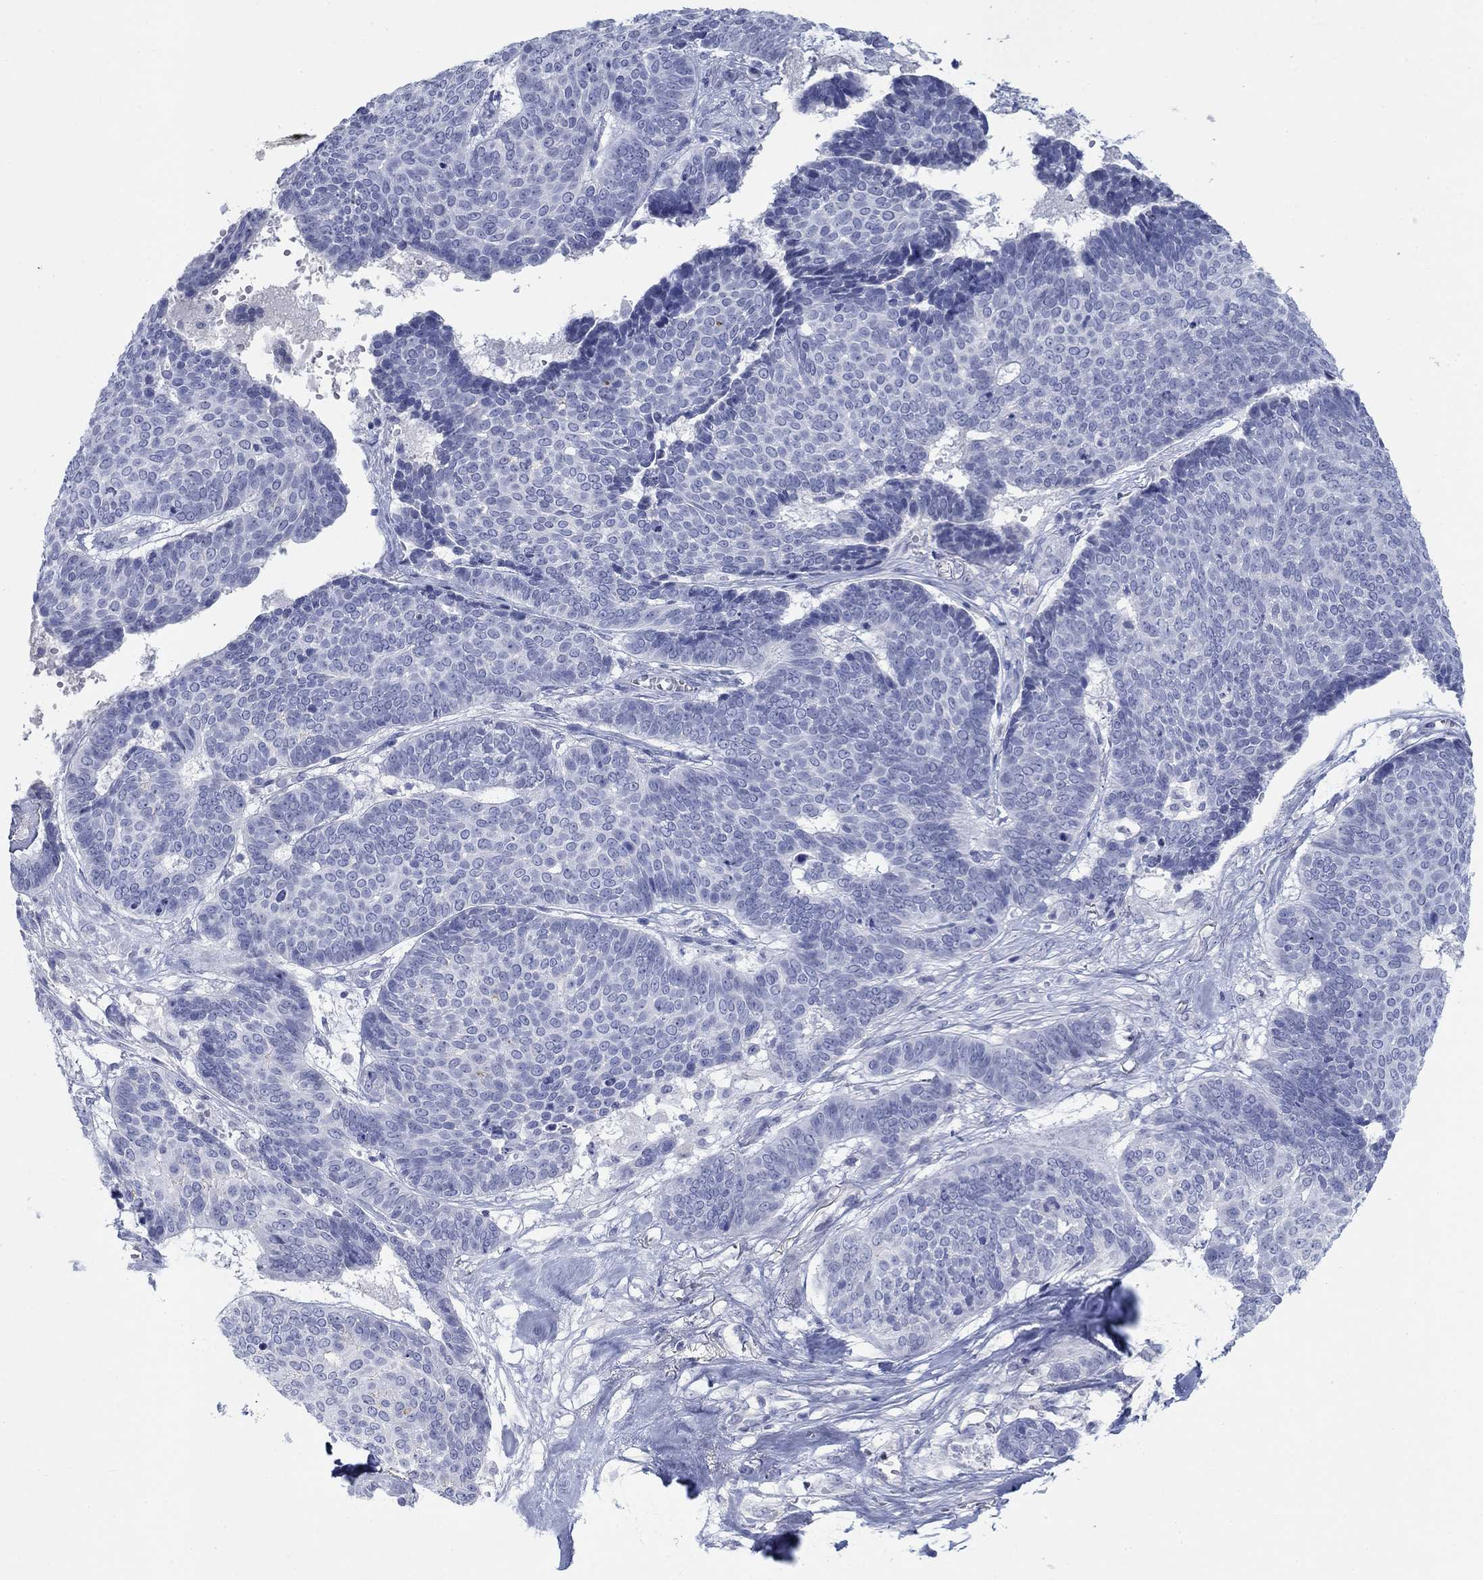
{"staining": {"intensity": "negative", "quantity": "none", "location": "none"}, "tissue": "skin cancer", "cell_type": "Tumor cells", "image_type": "cancer", "snomed": [{"axis": "morphology", "description": "Basal cell carcinoma"}, {"axis": "topography", "description": "Skin"}], "caption": "This is an IHC image of skin basal cell carcinoma. There is no staining in tumor cells.", "gene": "PDYN", "patient": {"sex": "male", "age": 86}}